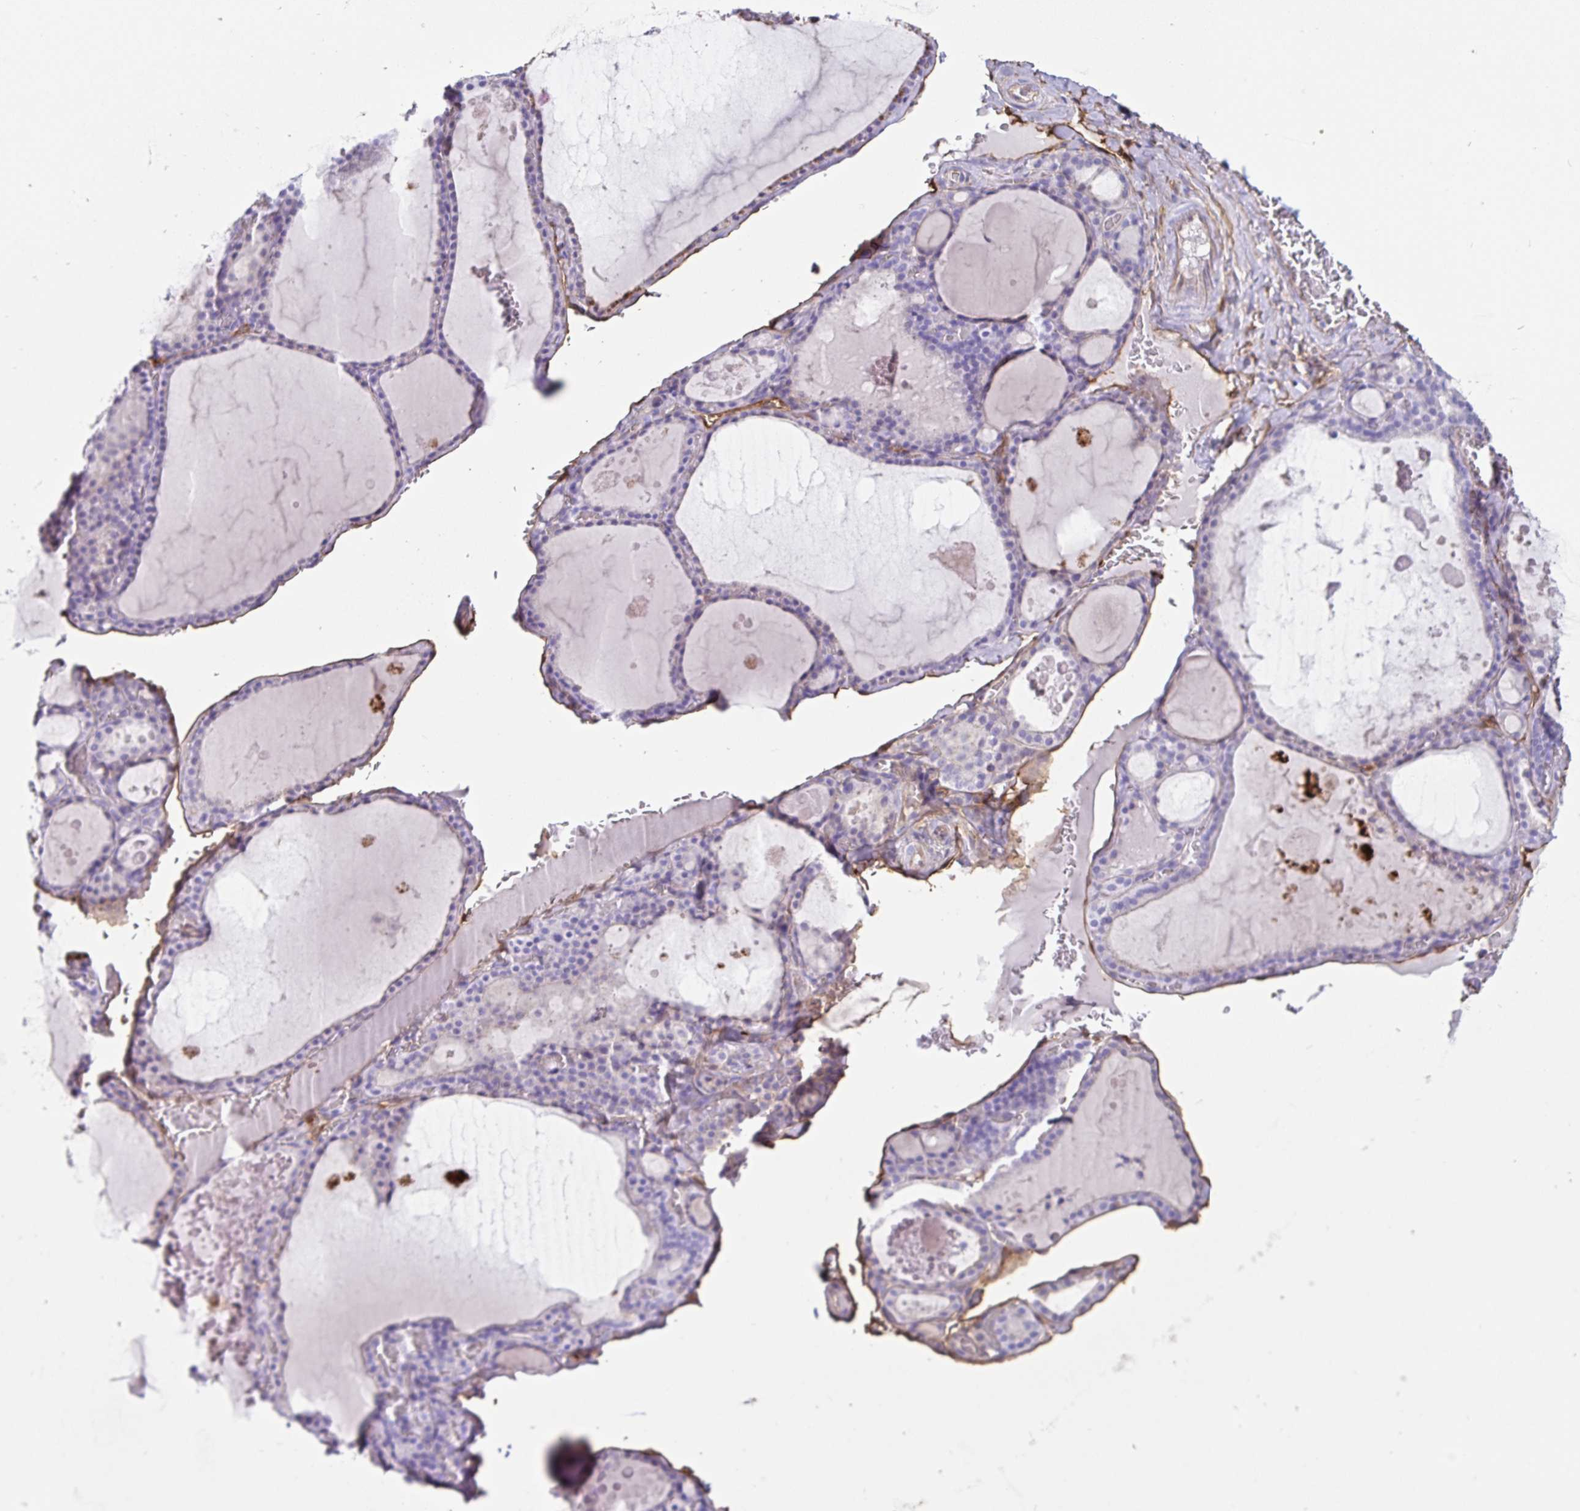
{"staining": {"intensity": "negative", "quantity": "none", "location": "none"}, "tissue": "thyroid gland", "cell_type": "Glandular cells", "image_type": "normal", "snomed": [{"axis": "morphology", "description": "Normal tissue, NOS"}, {"axis": "topography", "description": "Thyroid gland"}], "caption": "Glandular cells are negative for brown protein staining in benign thyroid gland. (Stains: DAB immunohistochemistry (IHC) with hematoxylin counter stain, Microscopy: brightfield microscopy at high magnification).", "gene": "ANXA2", "patient": {"sex": "male", "age": 56}}